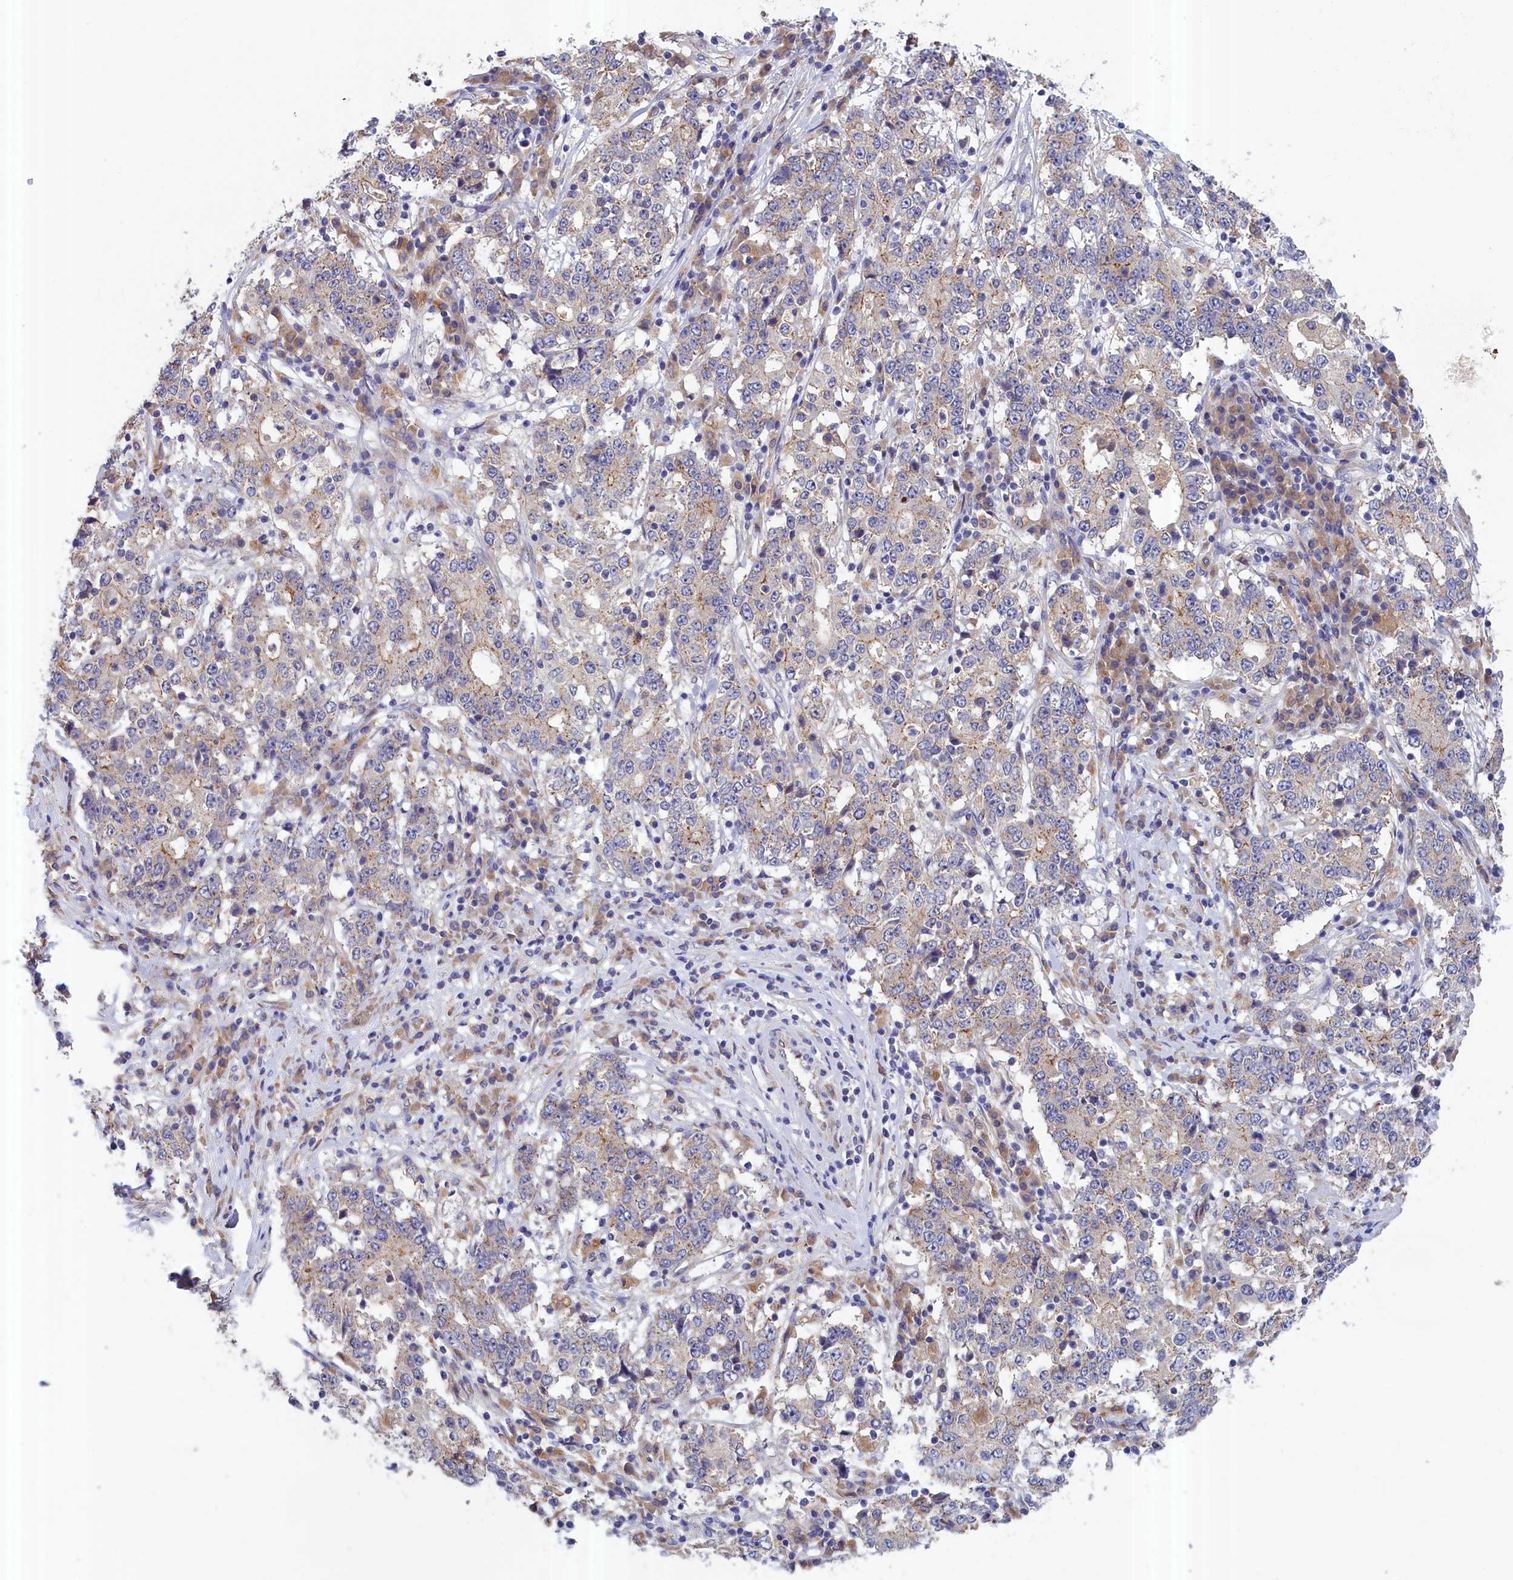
{"staining": {"intensity": "weak", "quantity": "<25%", "location": "cytoplasmic/membranous"}, "tissue": "stomach cancer", "cell_type": "Tumor cells", "image_type": "cancer", "snomed": [{"axis": "morphology", "description": "Adenocarcinoma, NOS"}, {"axis": "topography", "description": "Stomach"}], "caption": "This is an immunohistochemistry image of human adenocarcinoma (stomach). There is no staining in tumor cells.", "gene": "COL19A1", "patient": {"sex": "male", "age": 59}}